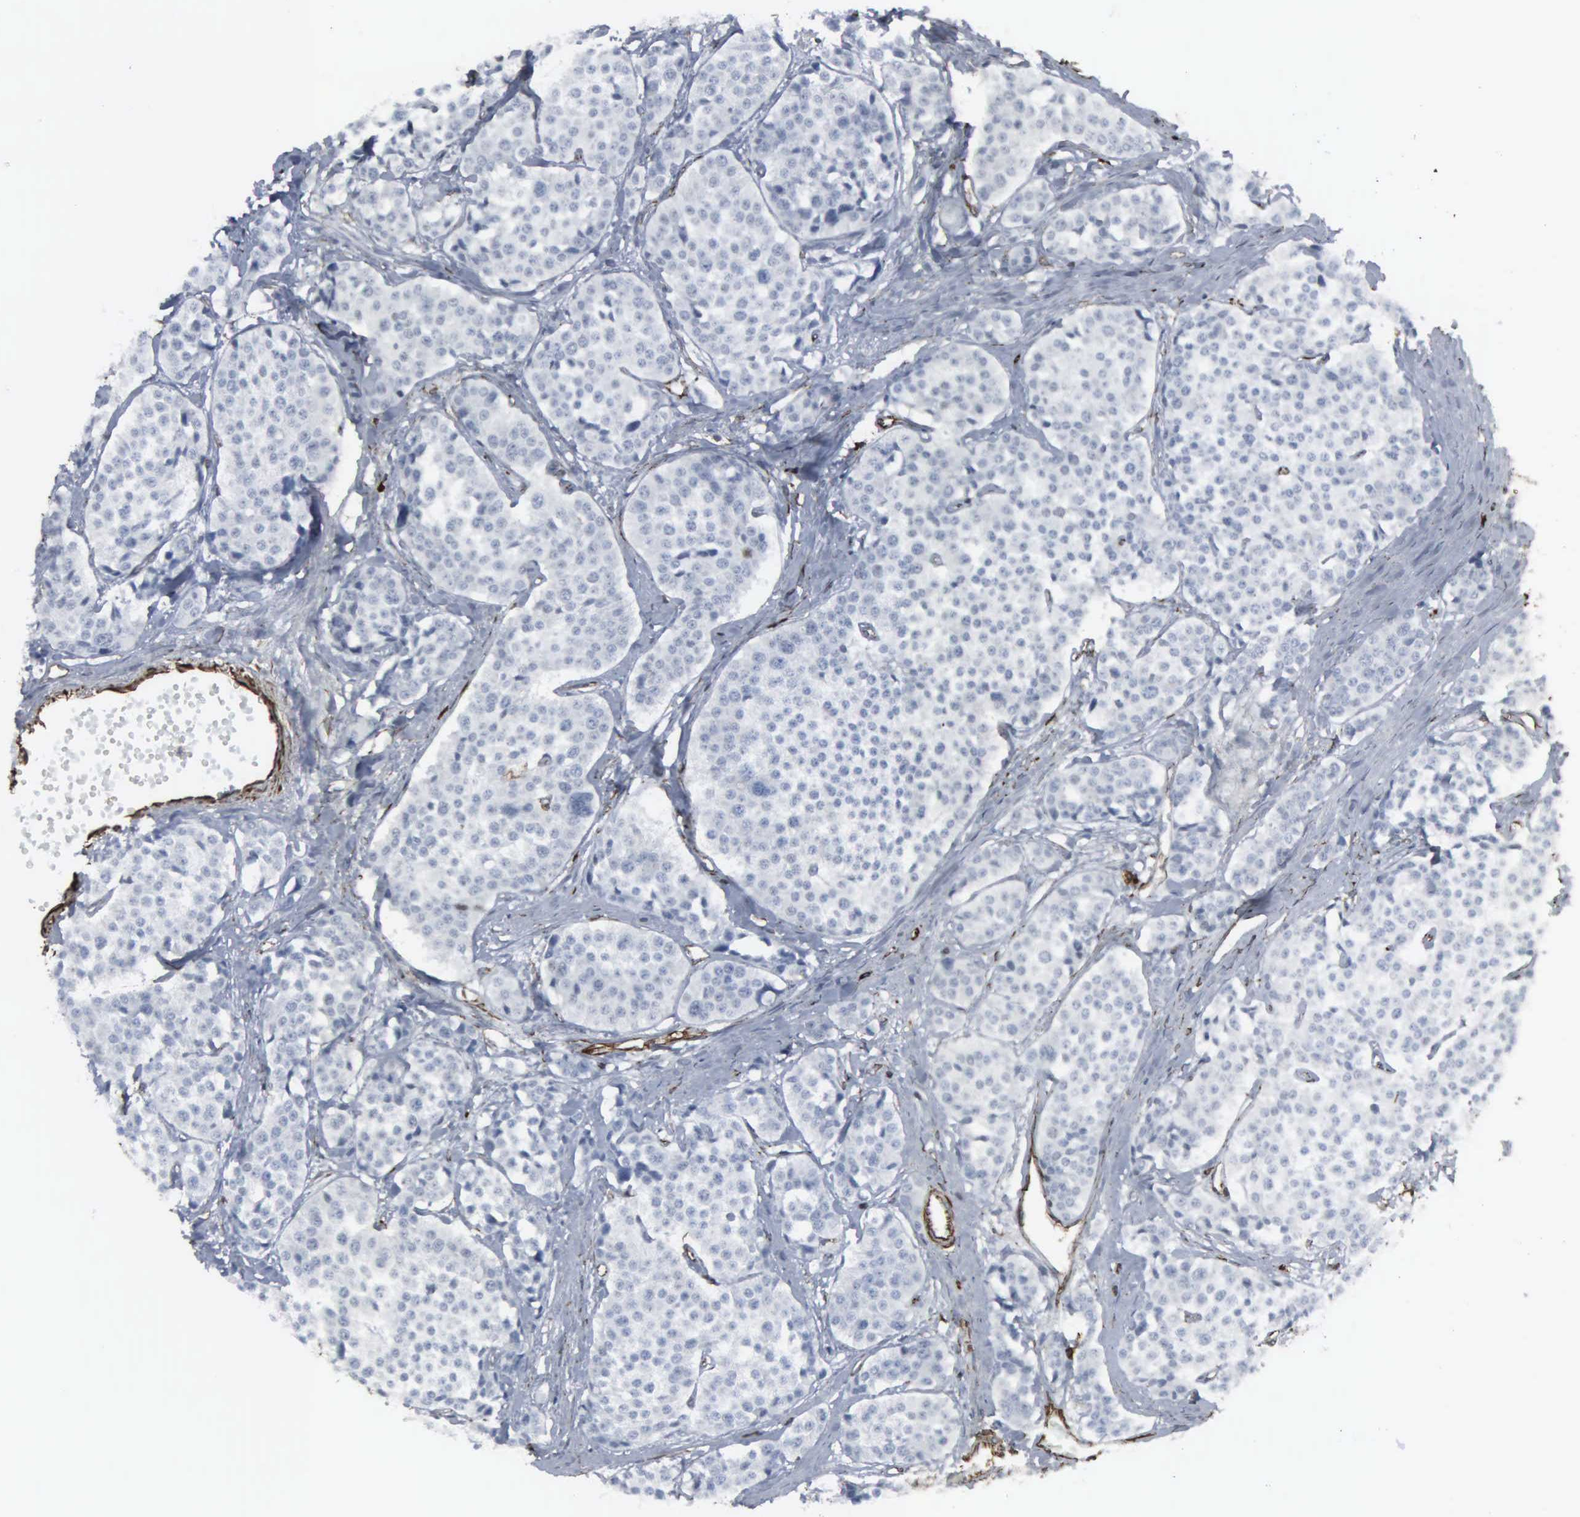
{"staining": {"intensity": "negative", "quantity": "none", "location": "none"}, "tissue": "carcinoid", "cell_type": "Tumor cells", "image_type": "cancer", "snomed": [{"axis": "morphology", "description": "Carcinoid, malignant, NOS"}, {"axis": "topography", "description": "Small intestine"}], "caption": "This is a image of immunohistochemistry staining of carcinoid, which shows no staining in tumor cells.", "gene": "CCNE1", "patient": {"sex": "male", "age": 60}}